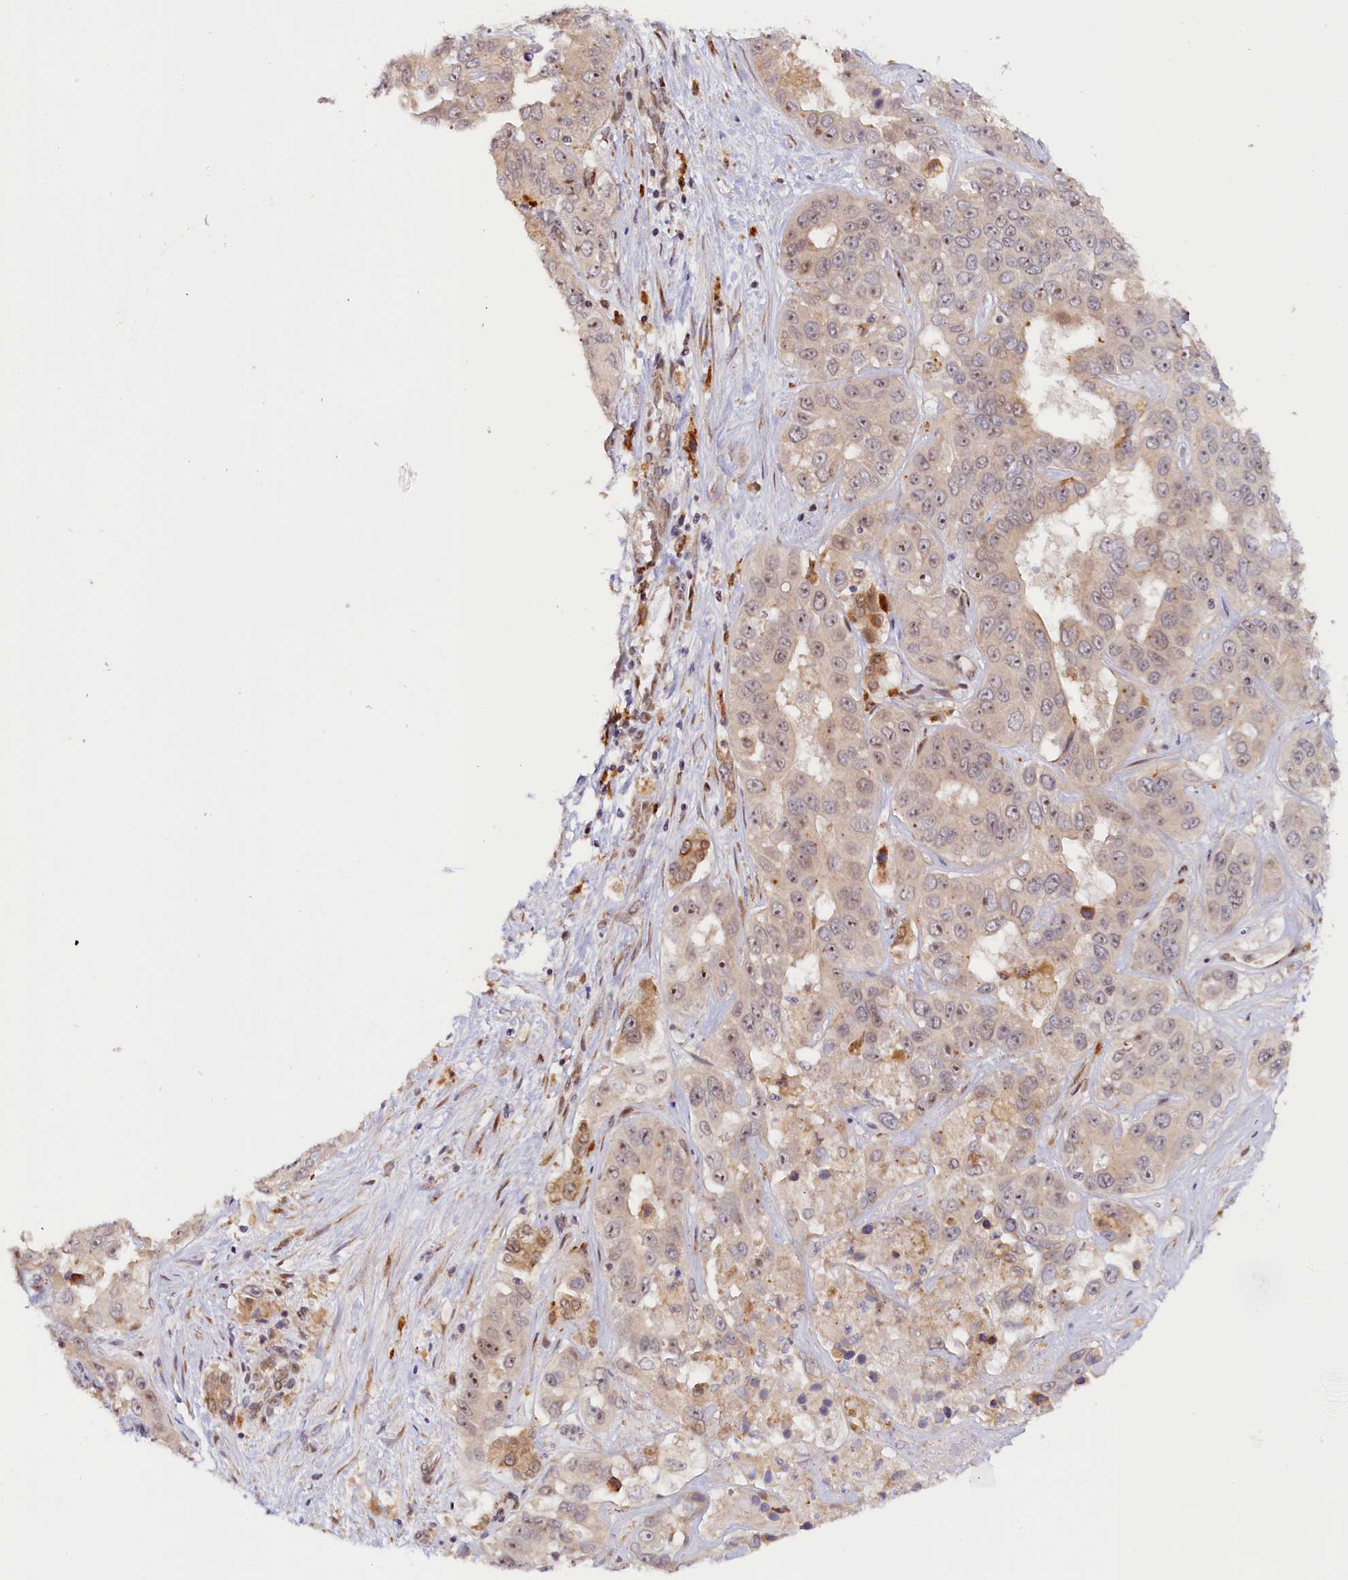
{"staining": {"intensity": "weak", "quantity": "<25%", "location": "nuclear"}, "tissue": "liver cancer", "cell_type": "Tumor cells", "image_type": "cancer", "snomed": [{"axis": "morphology", "description": "Cholangiocarcinoma"}, {"axis": "topography", "description": "Liver"}], "caption": "High power microscopy image of an immunohistochemistry (IHC) photomicrograph of liver cholangiocarcinoma, revealing no significant staining in tumor cells.", "gene": "ANKRD24", "patient": {"sex": "female", "age": 52}}